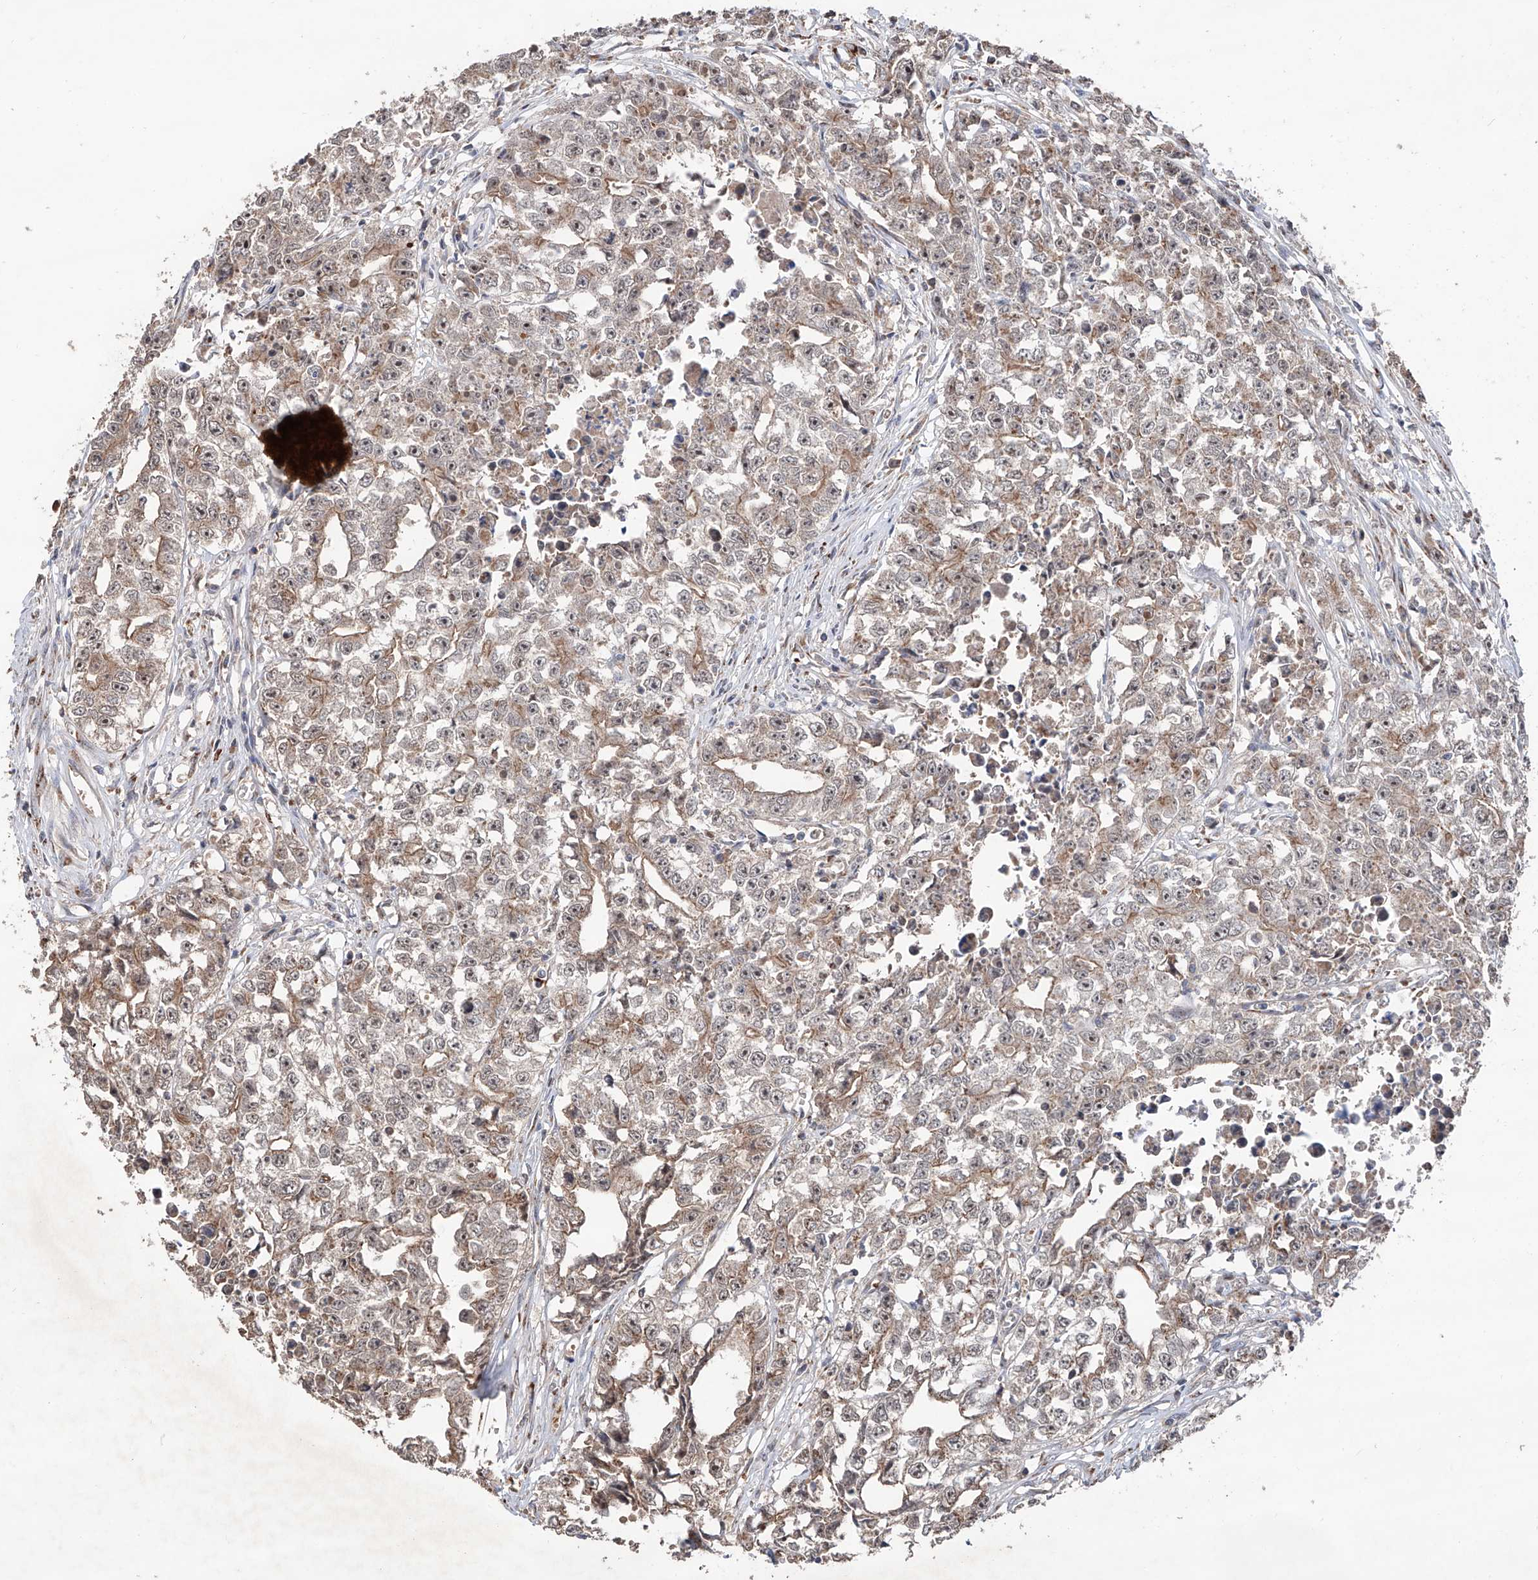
{"staining": {"intensity": "weak", "quantity": "25%-75%", "location": "cytoplasmic/membranous"}, "tissue": "testis cancer", "cell_type": "Tumor cells", "image_type": "cancer", "snomed": [{"axis": "morphology", "description": "Seminoma, NOS"}, {"axis": "morphology", "description": "Carcinoma, Embryonal, NOS"}, {"axis": "topography", "description": "Testis"}], "caption": "High-power microscopy captured an IHC image of testis cancer, revealing weak cytoplasmic/membranous positivity in approximately 25%-75% of tumor cells. (DAB (3,3'-diaminobenzidine) IHC, brown staining for protein, blue staining for nuclei).", "gene": "EDN1", "patient": {"sex": "male", "age": 43}}